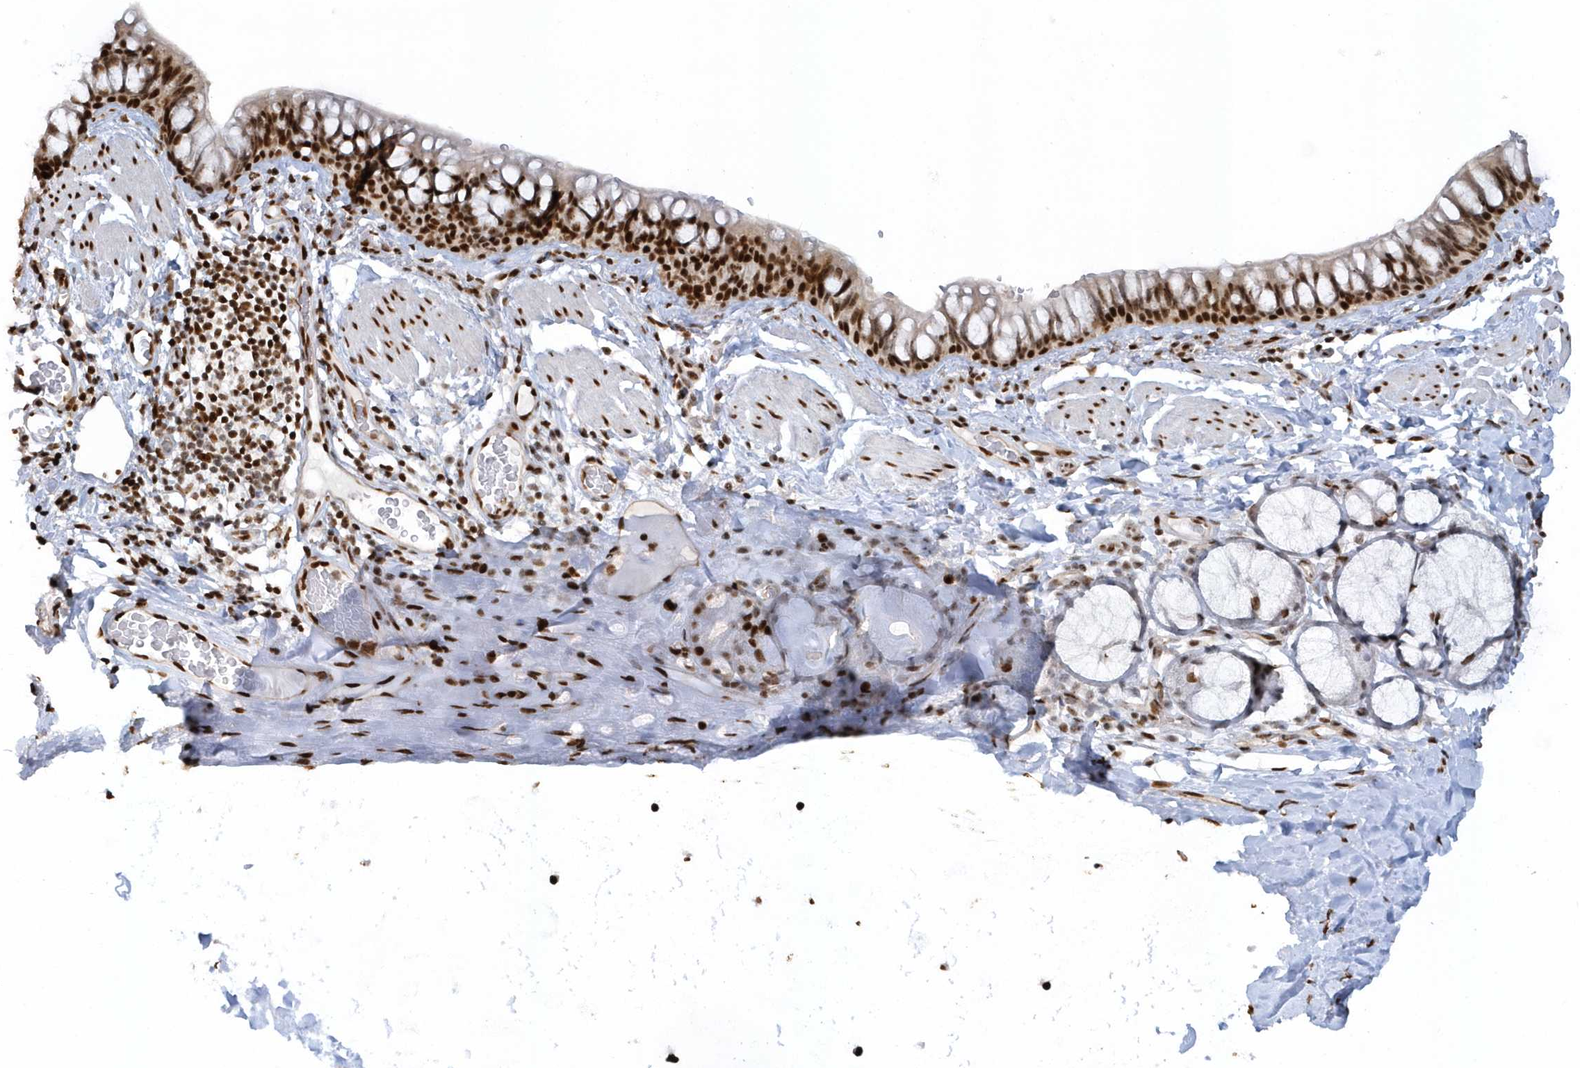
{"staining": {"intensity": "strong", "quantity": ">75%", "location": "nuclear"}, "tissue": "bronchus", "cell_type": "Respiratory epithelial cells", "image_type": "normal", "snomed": [{"axis": "morphology", "description": "Normal tissue, NOS"}, {"axis": "topography", "description": "Cartilage tissue"}, {"axis": "topography", "description": "Bronchus"}], "caption": "Strong nuclear positivity is appreciated in approximately >75% of respiratory epithelial cells in benign bronchus. (Stains: DAB in brown, nuclei in blue, Microscopy: brightfield microscopy at high magnification).", "gene": "SUMO2", "patient": {"sex": "female", "age": 36}}